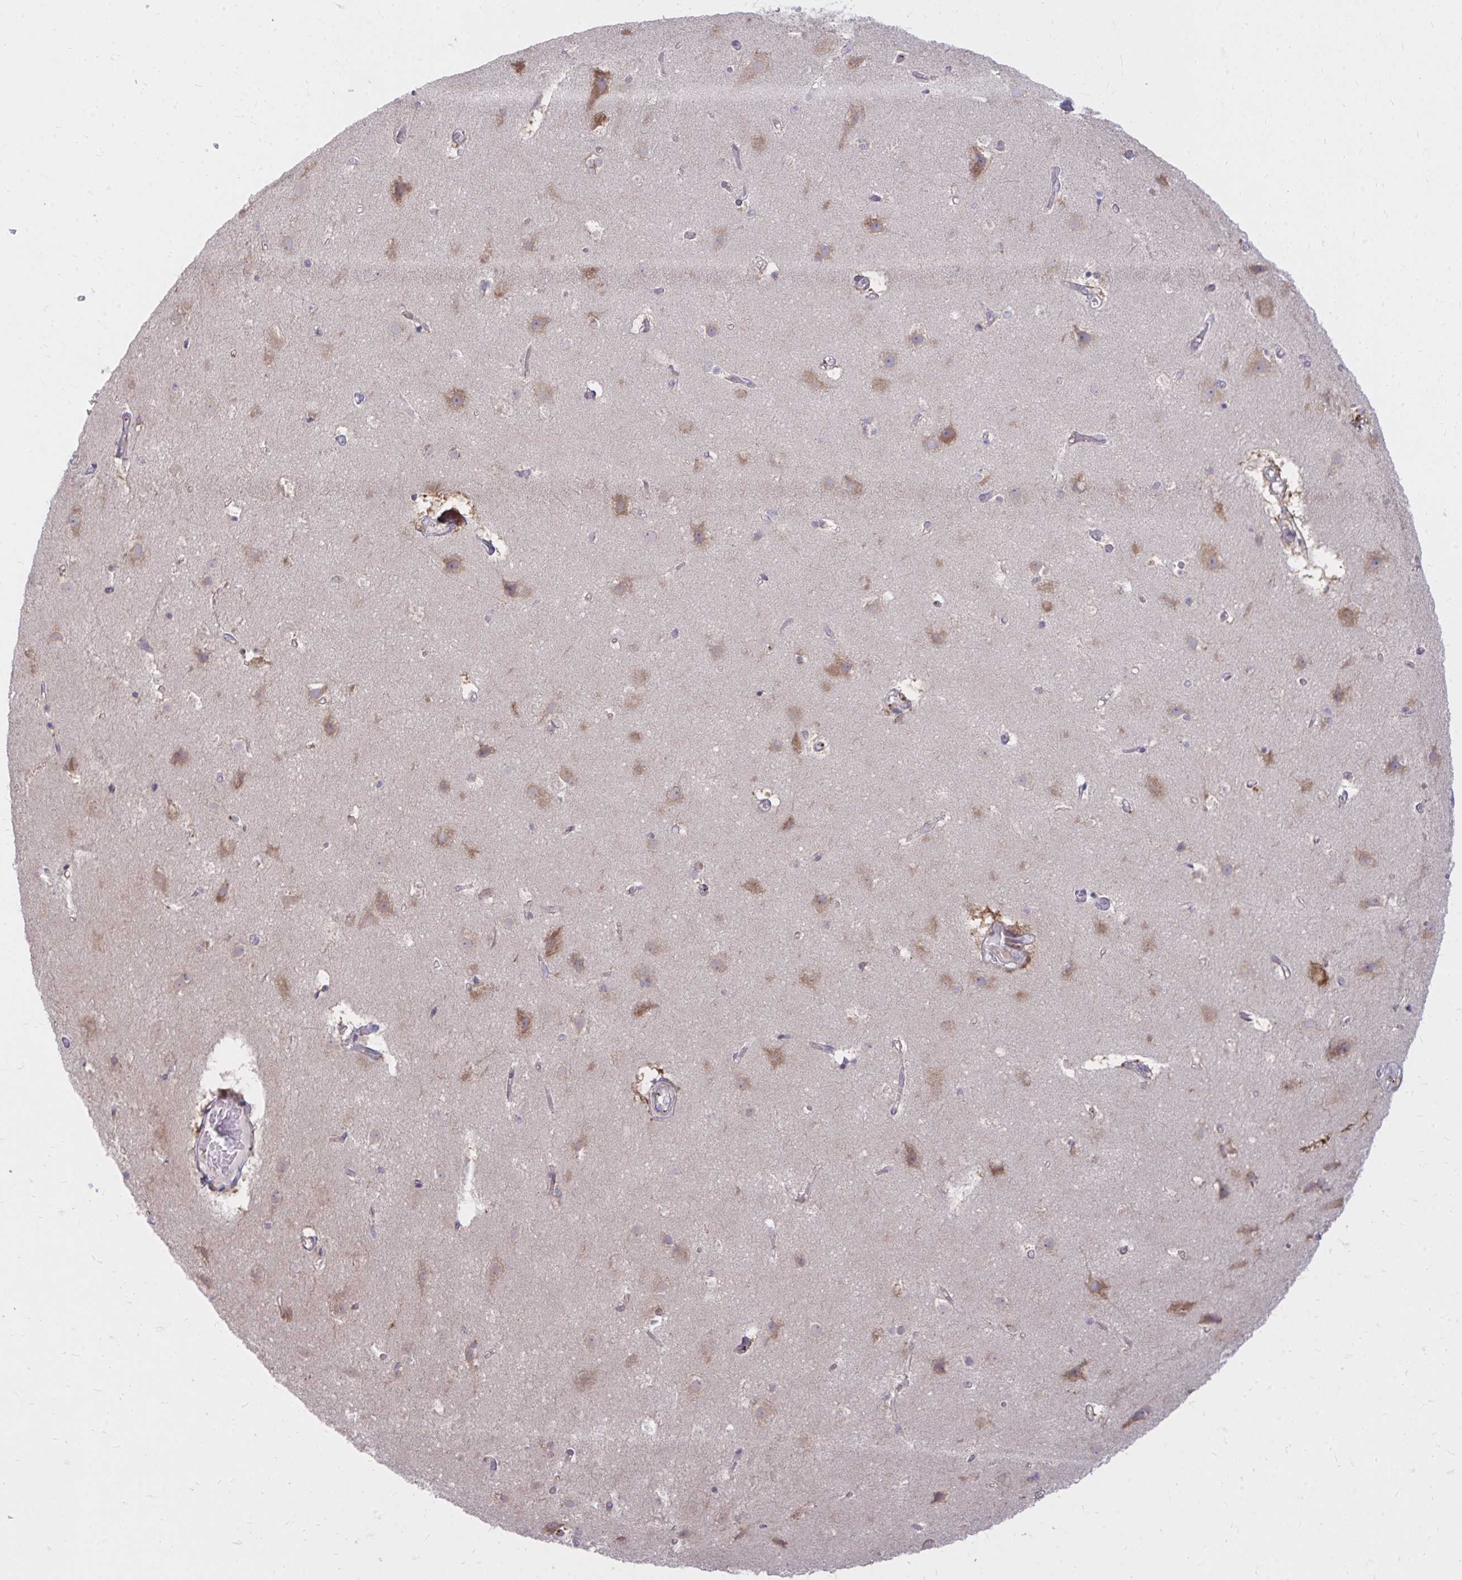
{"staining": {"intensity": "moderate", "quantity": "<25%", "location": "cytoplasmic/membranous"}, "tissue": "cerebral cortex", "cell_type": "Endothelial cells", "image_type": "normal", "snomed": [{"axis": "morphology", "description": "Normal tissue, NOS"}, {"axis": "topography", "description": "Cerebral cortex"}], "caption": "Immunohistochemical staining of benign human cerebral cortex displays <25% levels of moderate cytoplasmic/membranous protein positivity in about <25% of endothelial cells.", "gene": "RAB6A", "patient": {"sex": "female", "age": 52}}